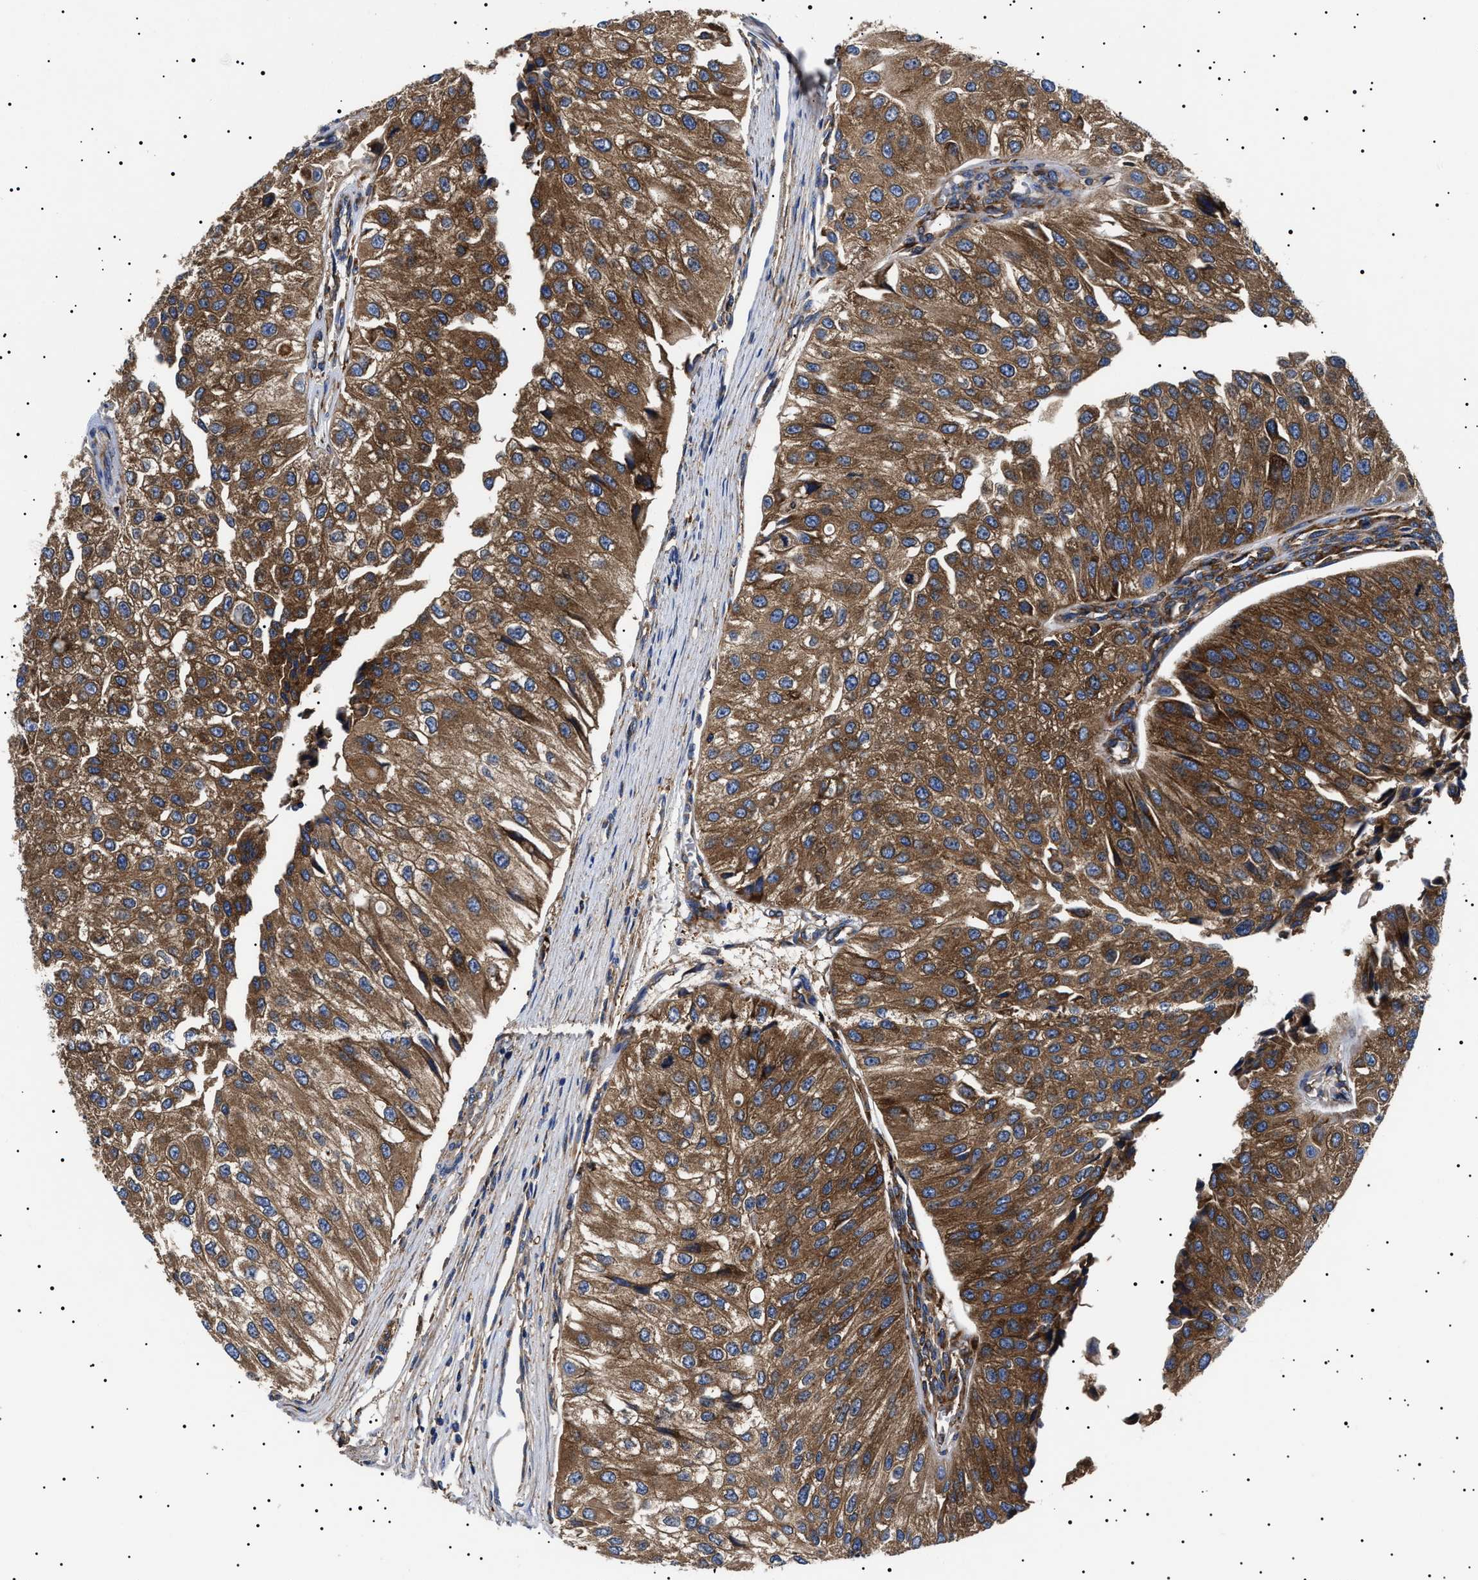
{"staining": {"intensity": "moderate", "quantity": ">75%", "location": "cytoplasmic/membranous"}, "tissue": "urothelial cancer", "cell_type": "Tumor cells", "image_type": "cancer", "snomed": [{"axis": "morphology", "description": "Urothelial carcinoma, High grade"}, {"axis": "topography", "description": "Kidney"}, {"axis": "topography", "description": "Urinary bladder"}], "caption": "Approximately >75% of tumor cells in human high-grade urothelial carcinoma show moderate cytoplasmic/membranous protein expression as visualized by brown immunohistochemical staining.", "gene": "TPP2", "patient": {"sex": "male", "age": 77}}